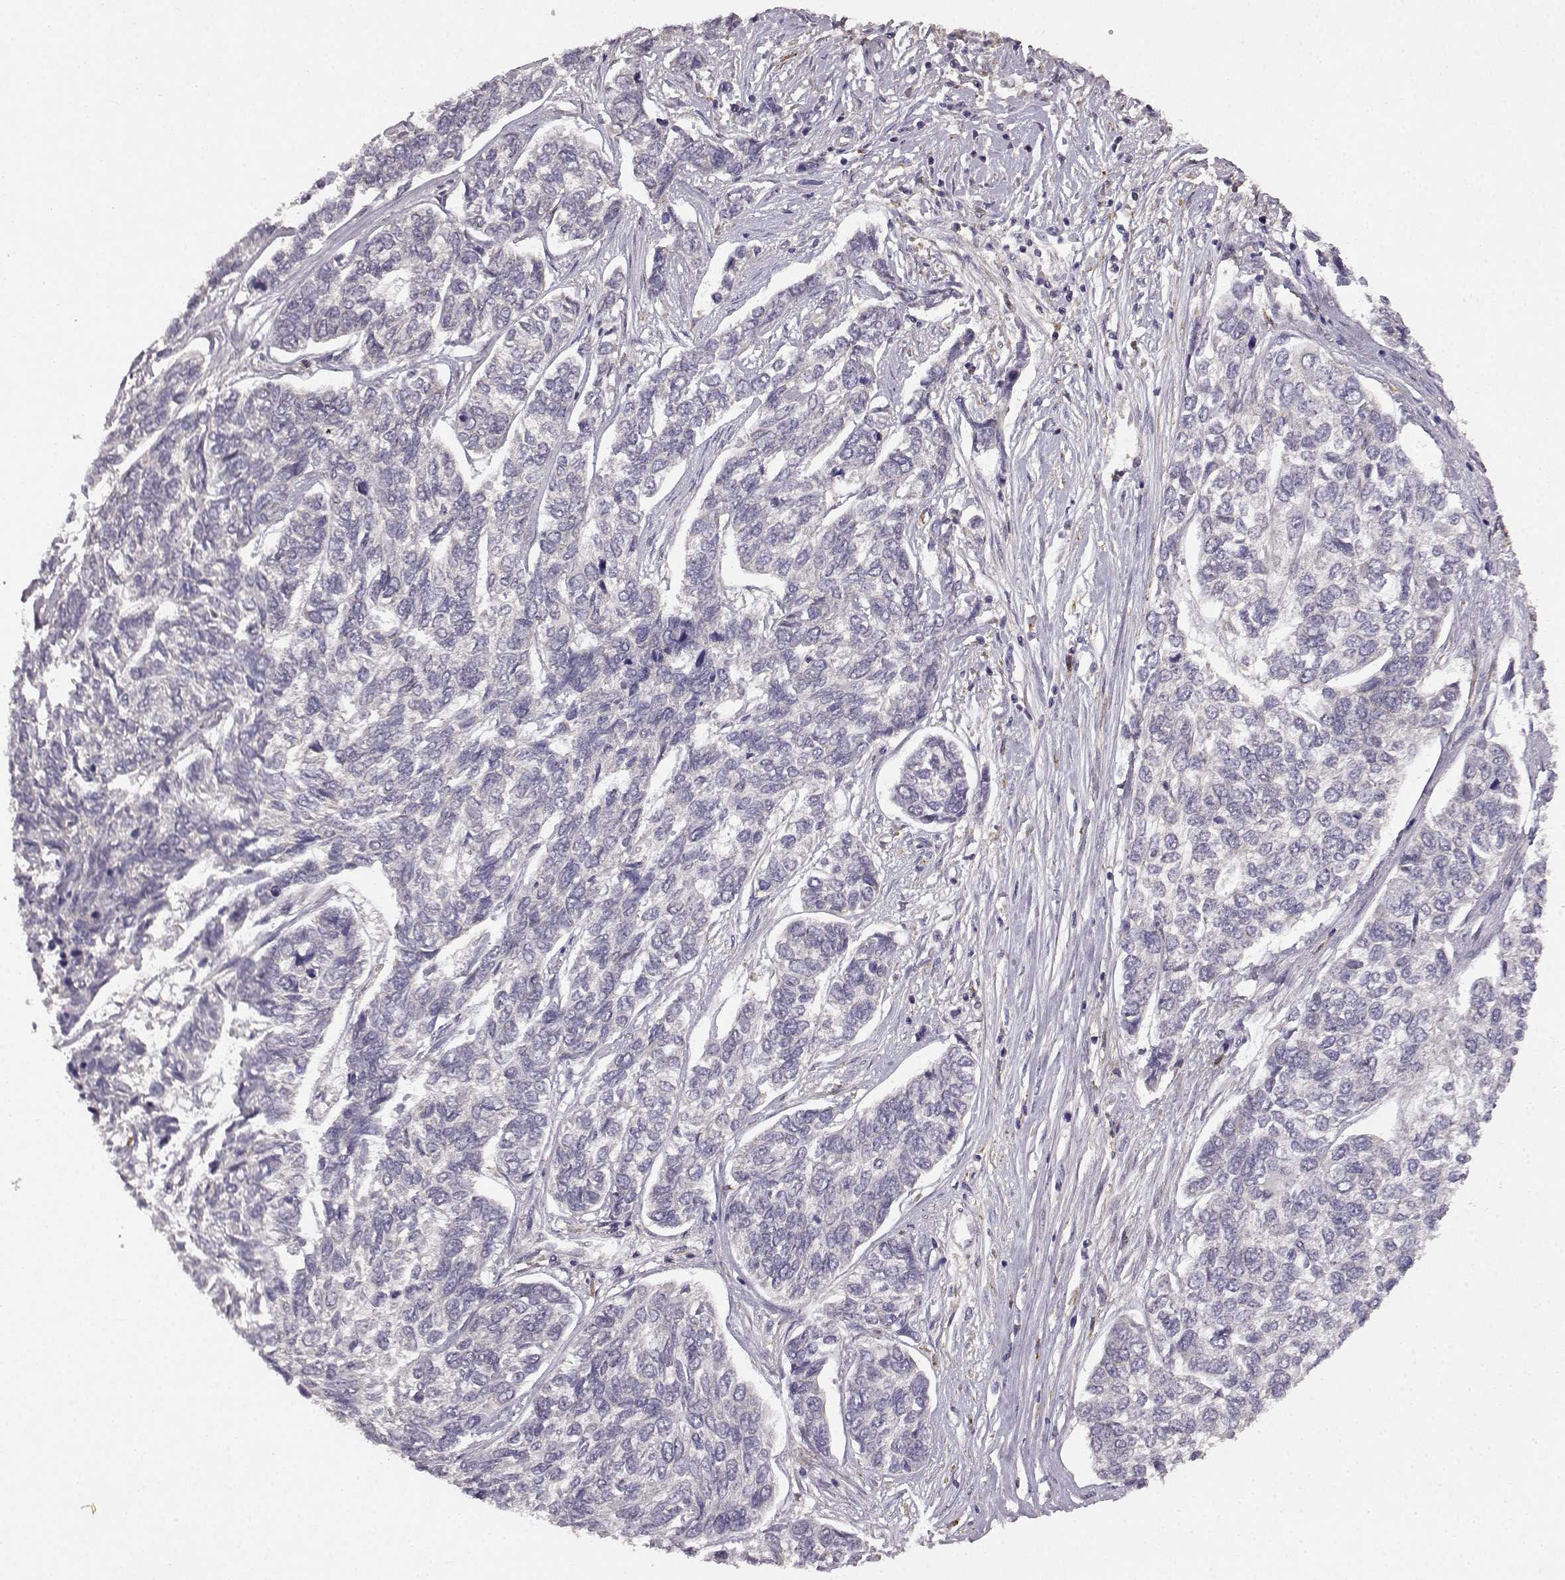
{"staining": {"intensity": "negative", "quantity": "none", "location": "none"}, "tissue": "skin cancer", "cell_type": "Tumor cells", "image_type": "cancer", "snomed": [{"axis": "morphology", "description": "Basal cell carcinoma"}, {"axis": "topography", "description": "Skin"}], "caption": "Immunohistochemistry (IHC) photomicrograph of basal cell carcinoma (skin) stained for a protein (brown), which reveals no expression in tumor cells.", "gene": "SPAG17", "patient": {"sex": "female", "age": 65}}